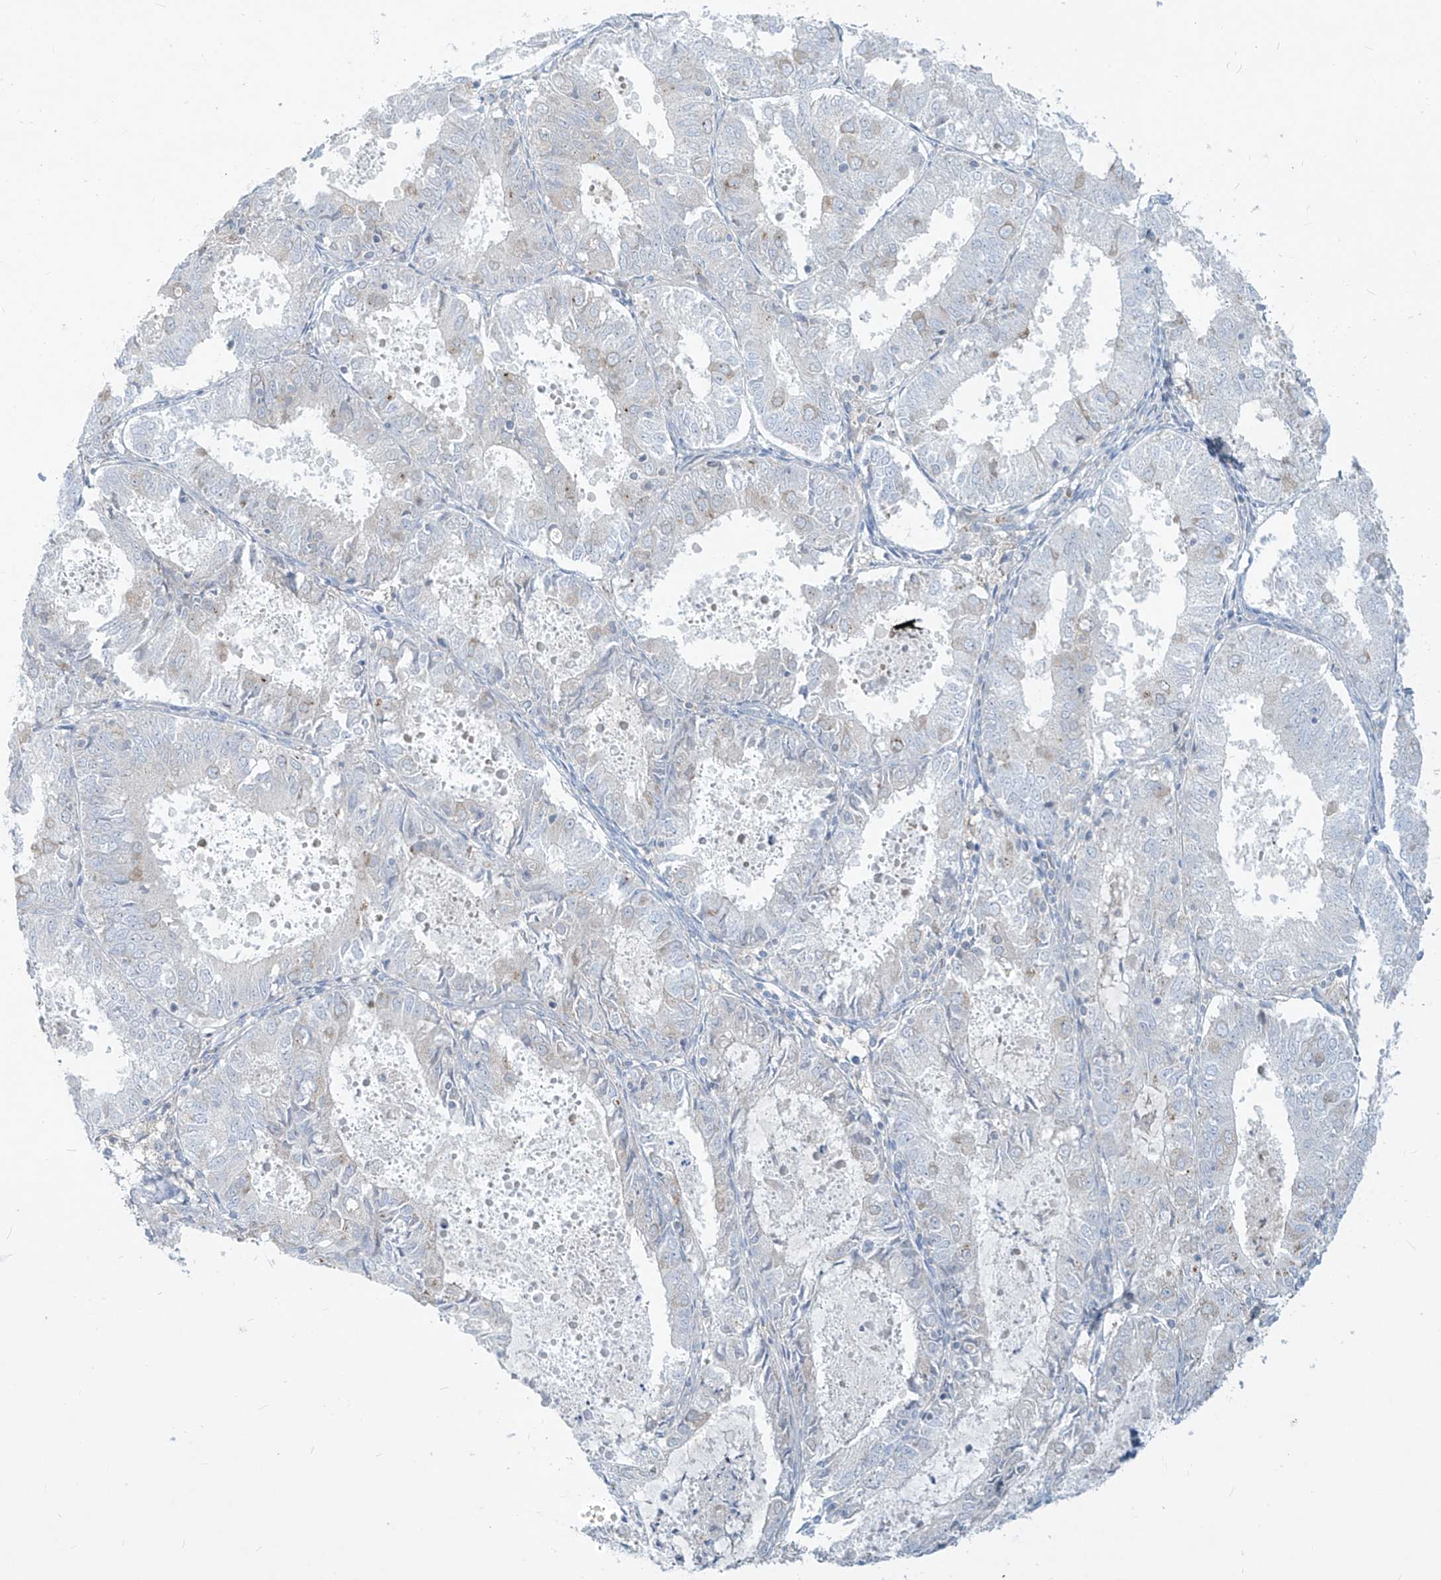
{"staining": {"intensity": "negative", "quantity": "none", "location": "none"}, "tissue": "endometrial cancer", "cell_type": "Tumor cells", "image_type": "cancer", "snomed": [{"axis": "morphology", "description": "Adenocarcinoma, NOS"}, {"axis": "topography", "description": "Endometrium"}], "caption": "A high-resolution image shows immunohistochemistry staining of endometrial cancer, which reveals no significant positivity in tumor cells.", "gene": "DGKQ", "patient": {"sex": "female", "age": 57}}